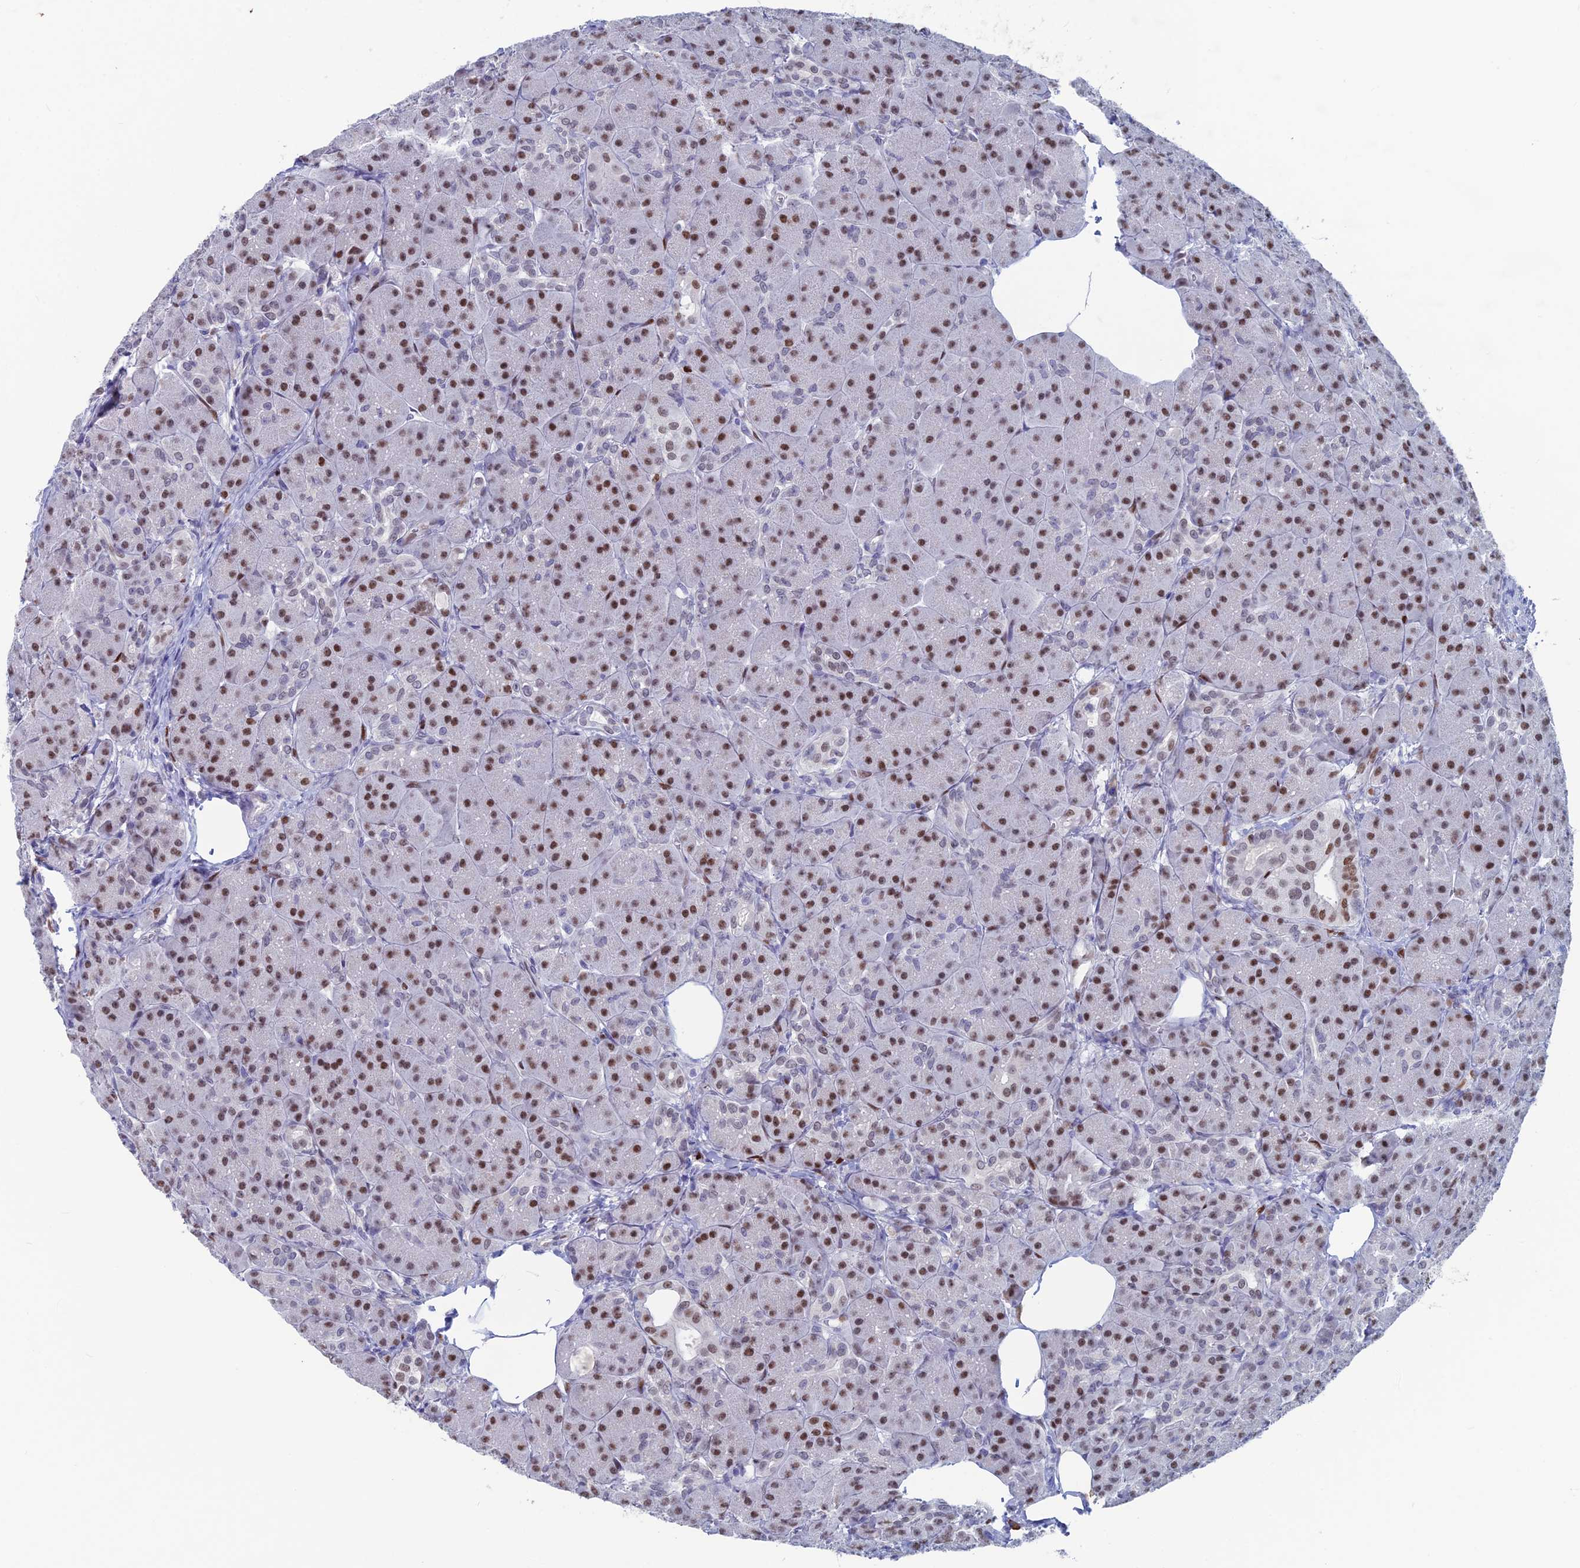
{"staining": {"intensity": "strong", "quantity": "25%-75%", "location": "nuclear"}, "tissue": "pancreas", "cell_type": "Exocrine glandular cells", "image_type": "normal", "snomed": [{"axis": "morphology", "description": "Normal tissue, NOS"}, {"axis": "topography", "description": "Pancreas"}], "caption": "Protein expression analysis of unremarkable human pancreas reveals strong nuclear positivity in approximately 25%-75% of exocrine glandular cells.", "gene": "NOL4L", "patient": {"sex": "male", "age": 63}}